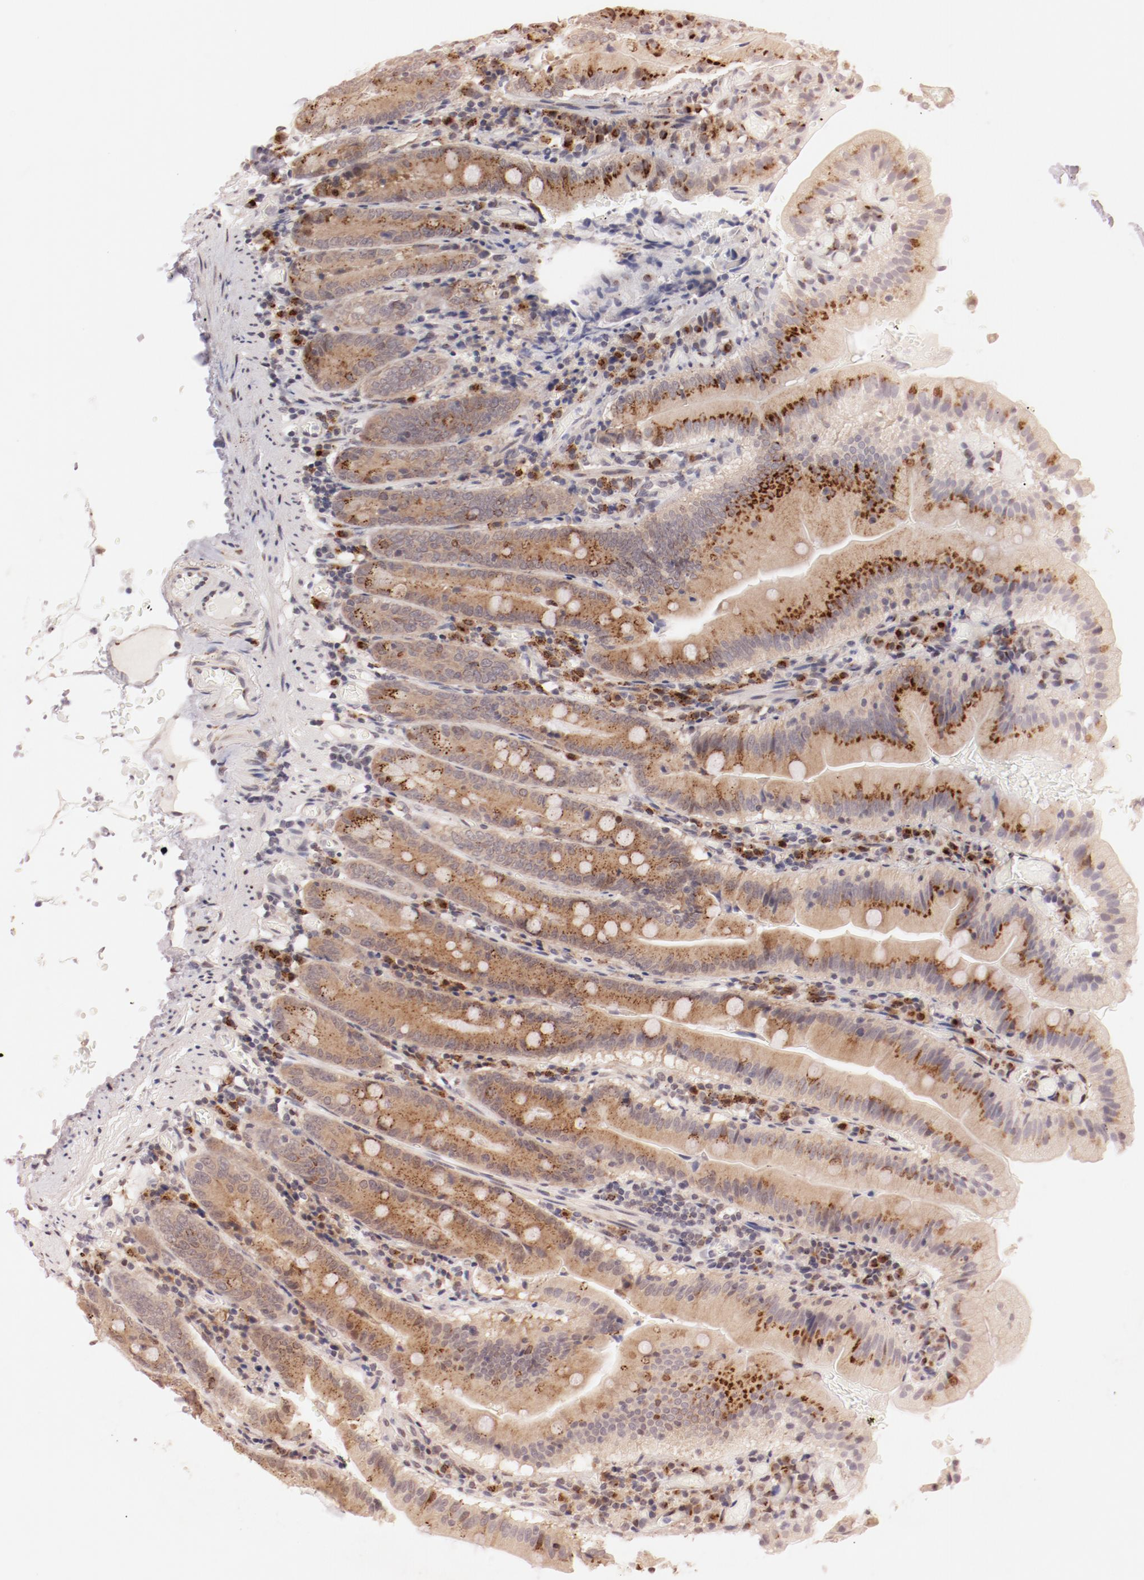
{"staining": {"intensity": "moderate", "quantity": ">75%", "location": "cytoplasmic/membranous"}, "tissue": "small intestine", "cell_type": "Glandular cells", "image_type": "normal", "snomed": [{"axis": "morphology", "description": "Normal tissue, NOS"}, {"axis": "topography", "description": "Small intestine"}], "caption": "Moderate cytoplasmic/membranous protein expression is identified in approximately >75% of glandular cells in small intestine.", "gene": "RPL12", "patient": {"sex": "male", "age": 71}}